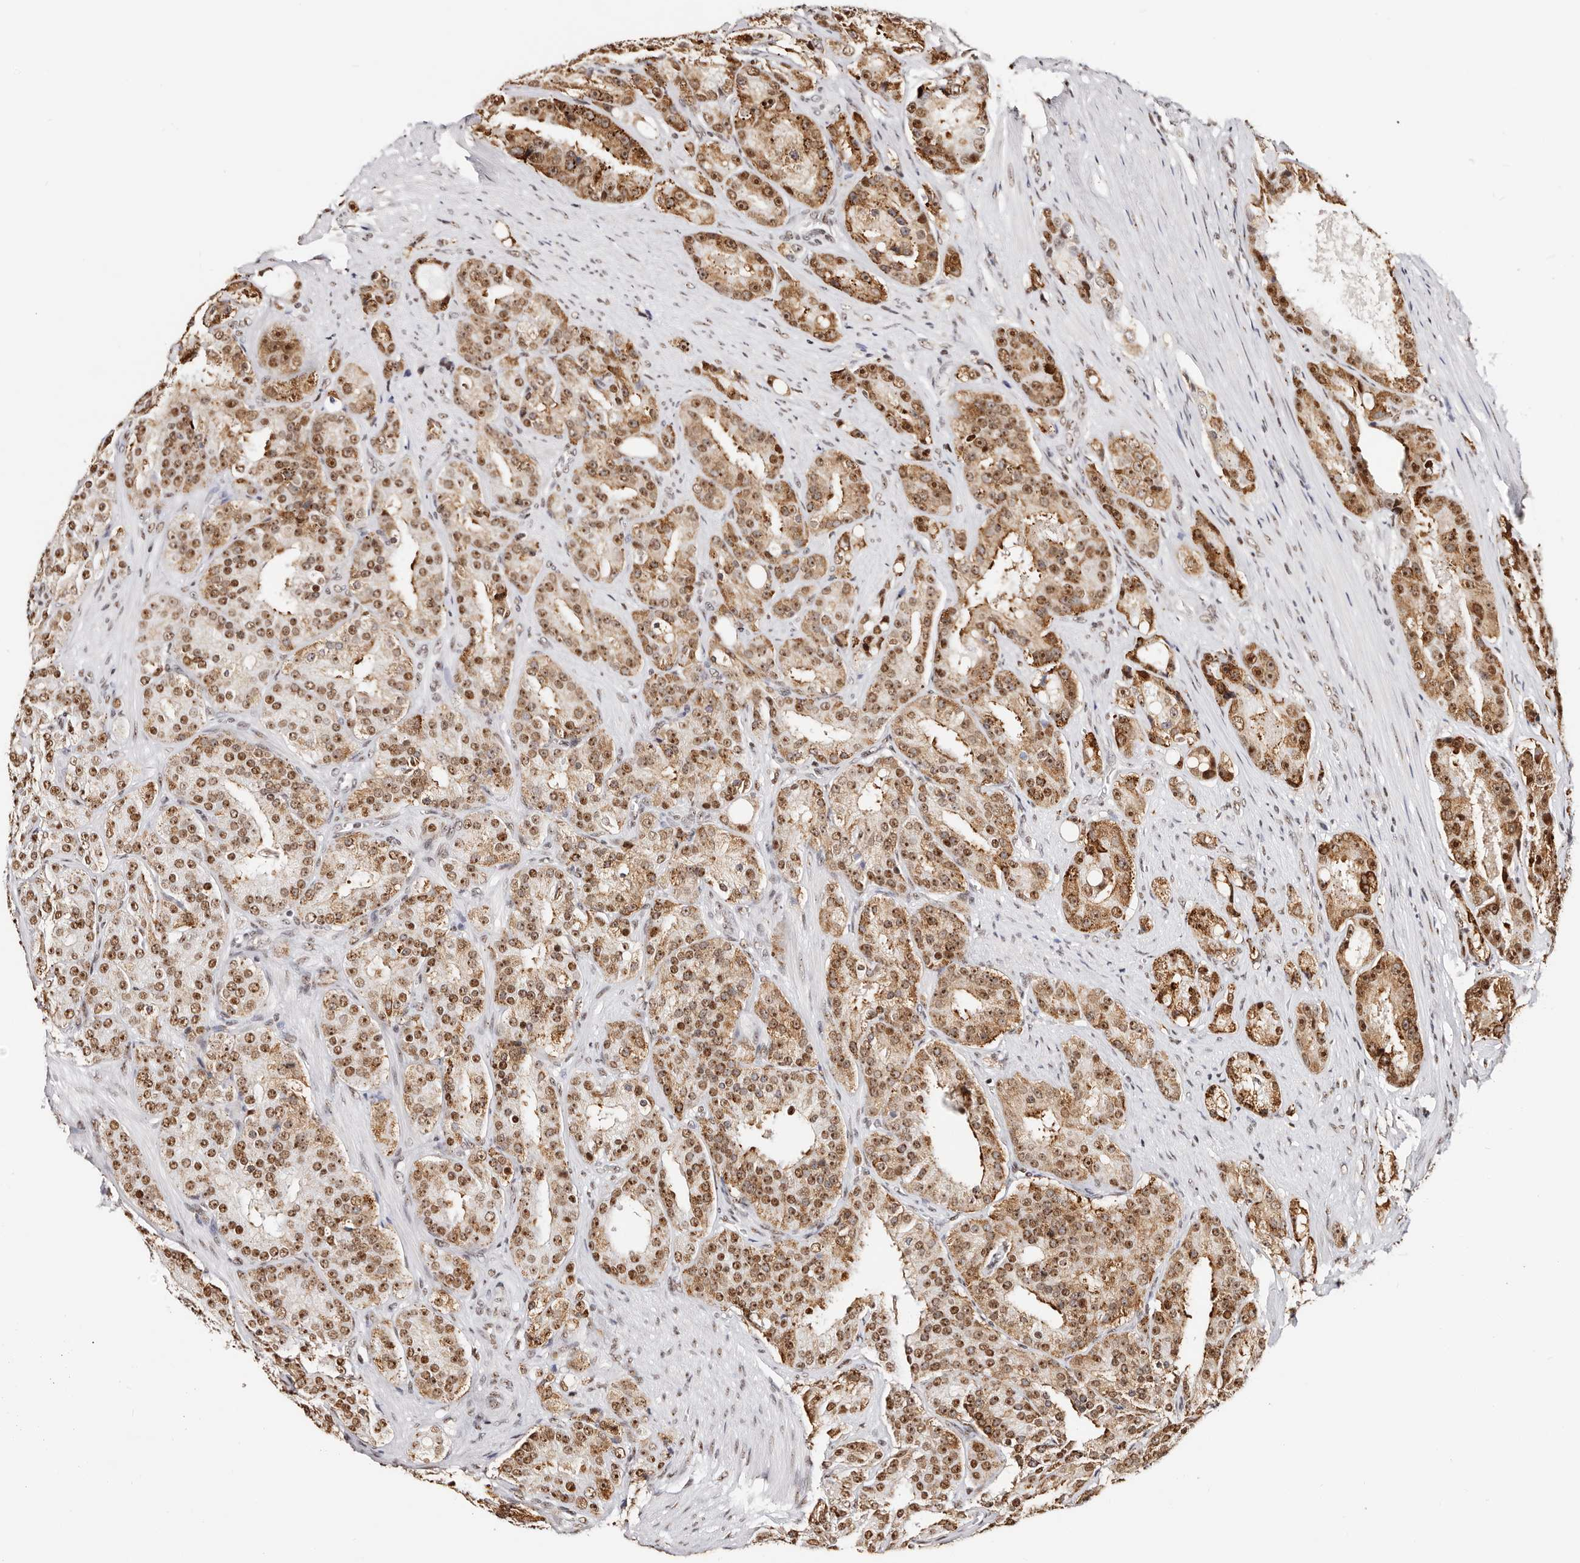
{"staining": {"intensity": "strong", "quantity": "25%-75%", "location": "cytoplasmic/membranous,nuclear"}, "tissue": "prostate cancer", "cell_type": "Tumor cells", "image_type": "cancer", "snomed": [{"axis": "morphology", "description": "Adenocarcinoma, High grade"}, {"axis": "topography", "description": "Prostate"}], "caption": "Human adenocarcinoma (high-grade) (prostate) stained for a protein (brown) demonstrates strong cytoplasmic/membranous and nuclear positive staining in approximately 25%-75% of tumor cells.", "gene": "IQGAP3", "patient": {"sex": "male", "age": 60}}